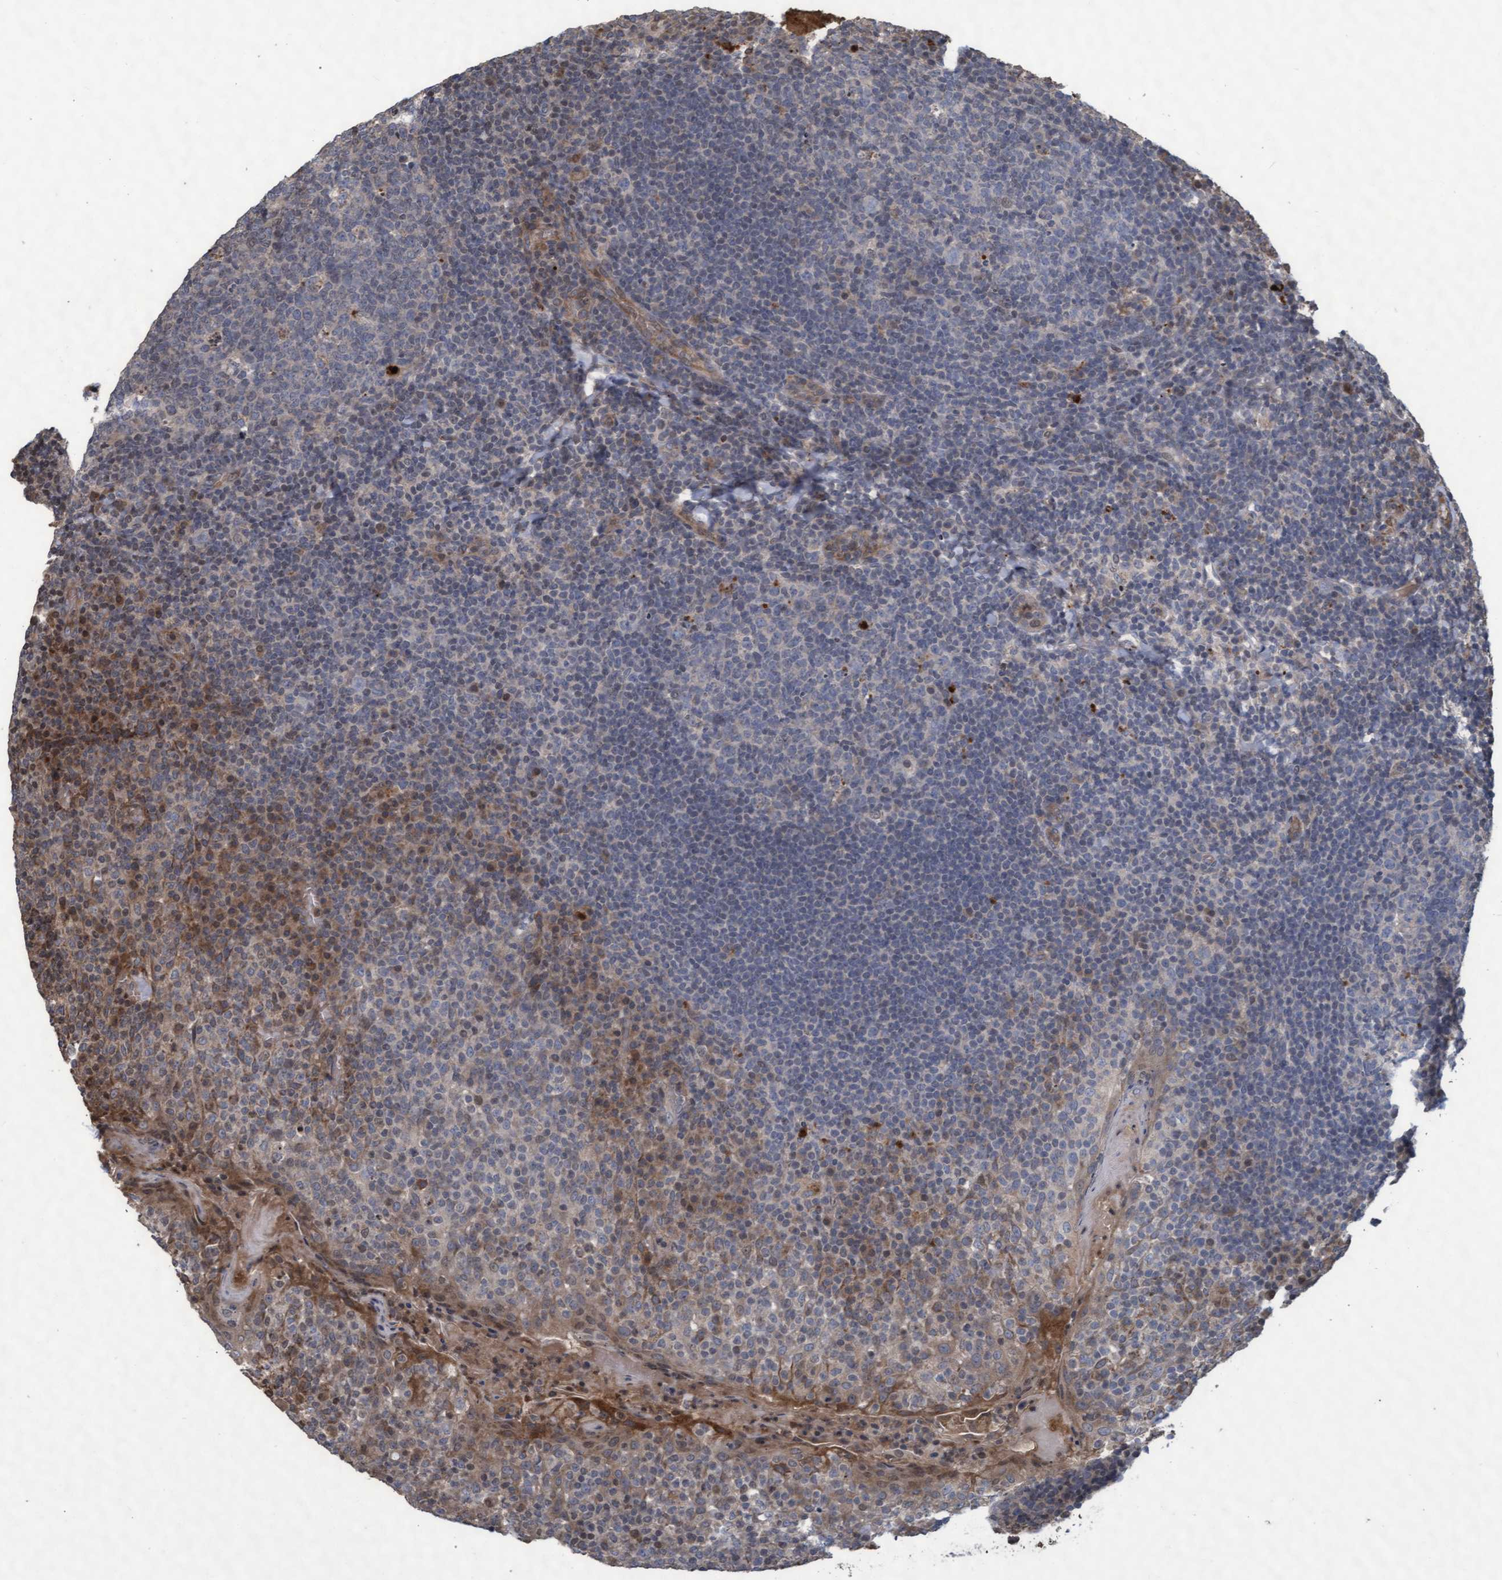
{"staining": {"intensity": "weak", "quantity": "<25%", "location": "cytoplasmic/membranous"}, "tissue": "tonsil", "cell_type": "Germinal center cells", "image_type": "normal", "snomed": [{"axis": "morphology", "description": "Normal tissue, NOS"}, {"axis": "topography", "description": "Tonsil"}], "caption": "Immunohistochemistry image of benign tonsil stained for a protein (brown), which demonstrates no staining in germinal center cells.", "gene": "KCNC2", "patient": {"sex": "female", "age": 19}}